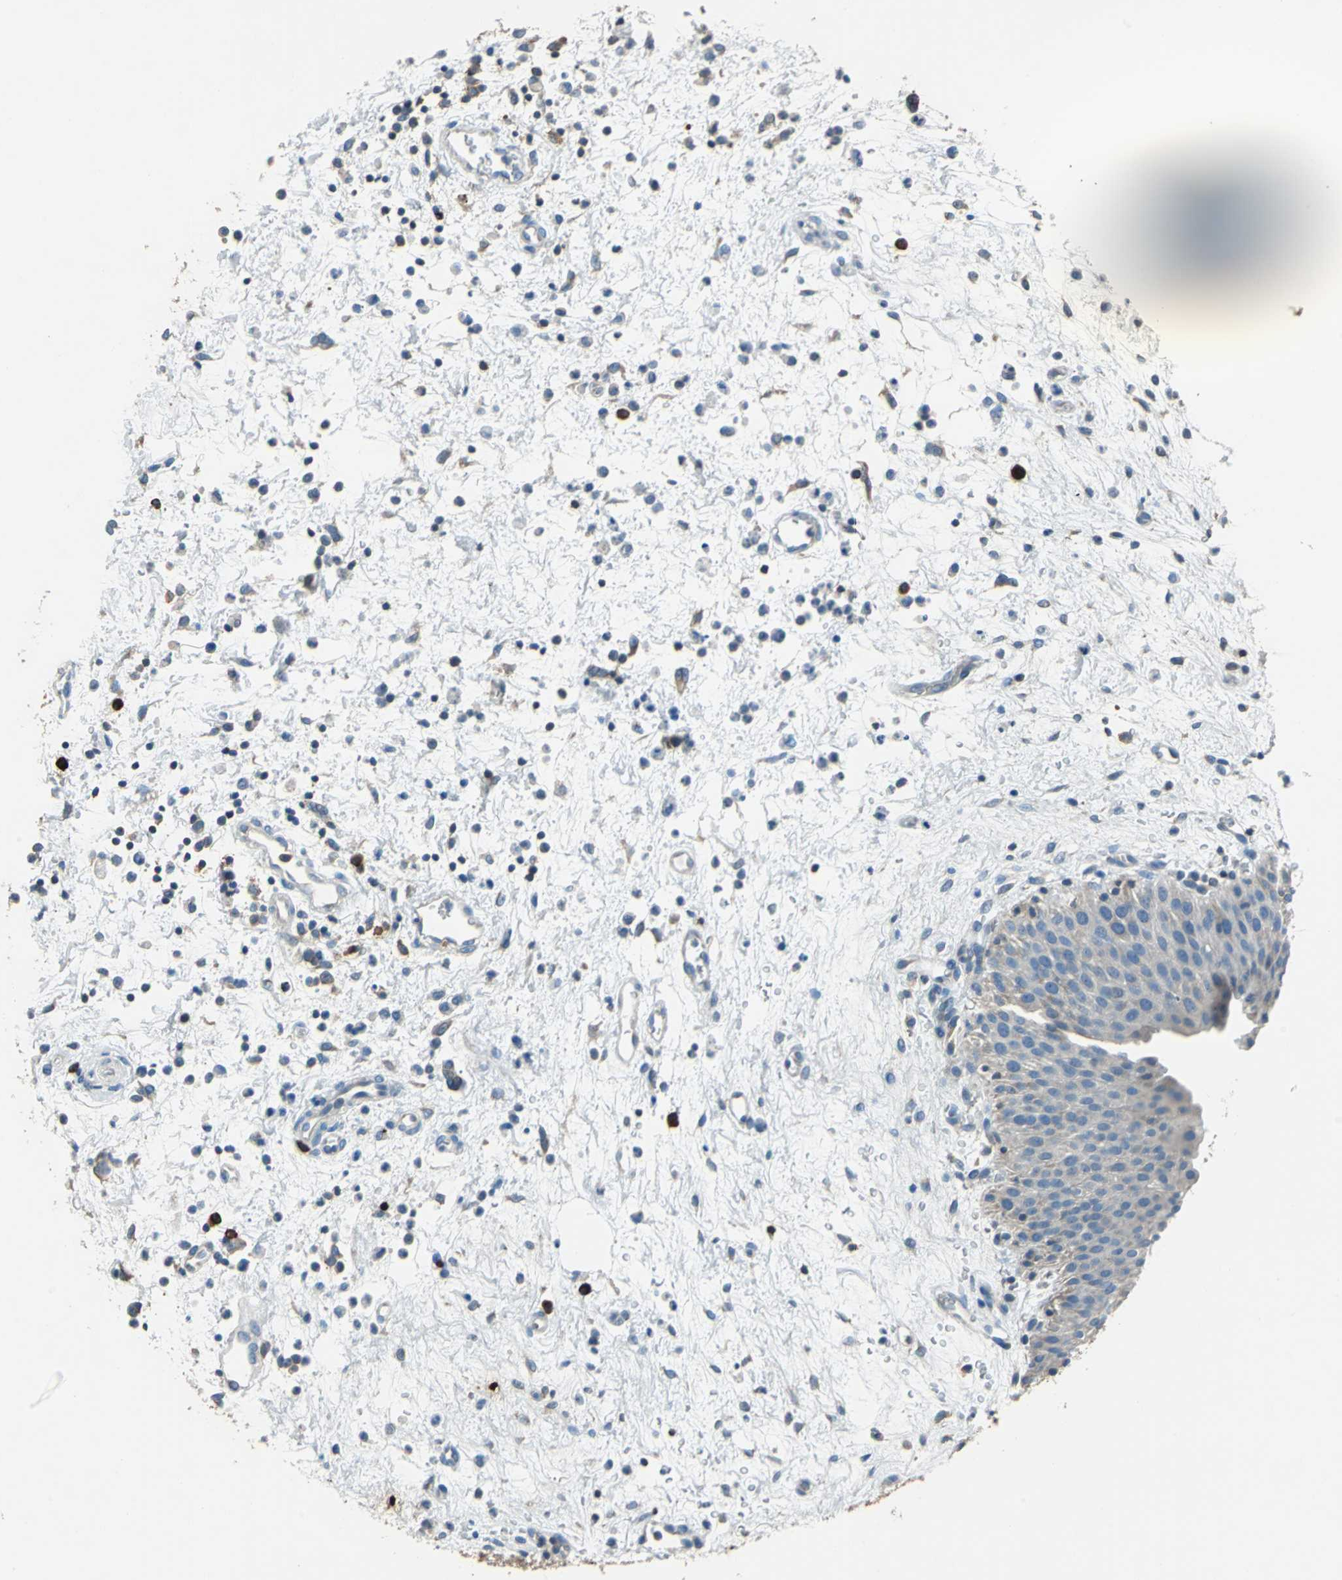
{"staining": {"intensity": "weak", "quantity": "25%-75%", "location": "cytoplasmic/membranous"}, "tissue": "urinary bladder", "cell_type": "Urothelial cells", "image_type": "normal", "snomed": [{"axis": "morphology", "description": "Normal tissue, NOS"}, {"axis": "morphology", "description": "Dysplasia, NOS"}, {"axis": "topography", "description": "Urinary bladder"}], "caption": "A brown stain highlights weak cytoplasmic/membranous expression of a protein in urothelial cells of normal urinary bladder. The staining was performed using DAB (3,3'-diaminobenzidine) to visualize the protein expression in brown, while the nuclei were stained in blue with hematoxylin (Magnification: 20x).", "gene": "CPA3", "patient": {"sex": "male", "age": 35}}